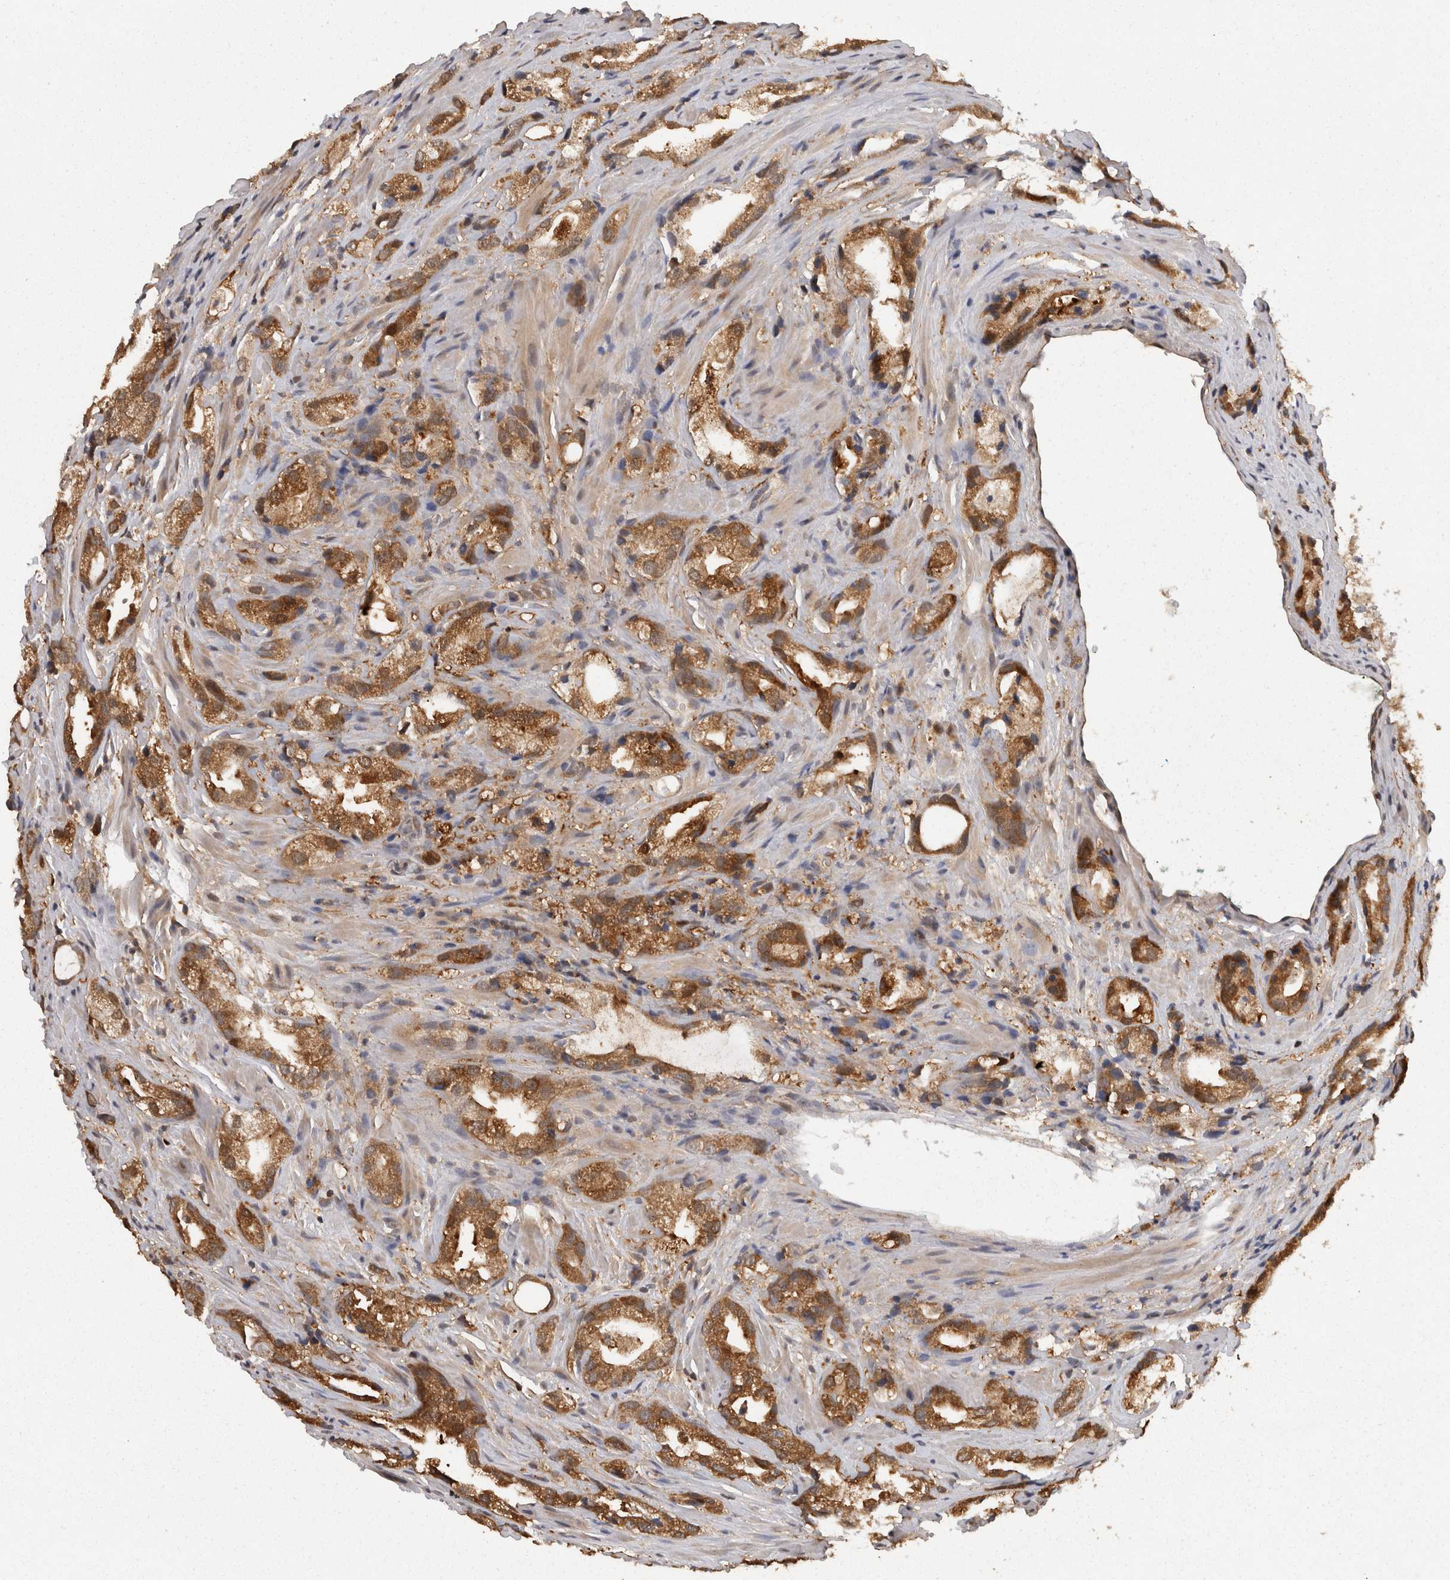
{"staining": {"intensity": "strong", "quantity": ">75%", "location": "cytoplasmic/membranous"}, "tissue": "prostate cancer", "cell_type": "Tumor cells", "image_type": "cancer", "snomed": [{"axis": "morphology", "description": "Adenocarcinoma, High grade"}, {"axis": "topography", "description": "Prostate"}], "caption": "Prostate cancer (adenocarcinoma (high-grade)) stained with a protein marker displays strong staining in tumor cells.", "gene": "ACAT2", "patient": {"sex": "male", "age": 63}}